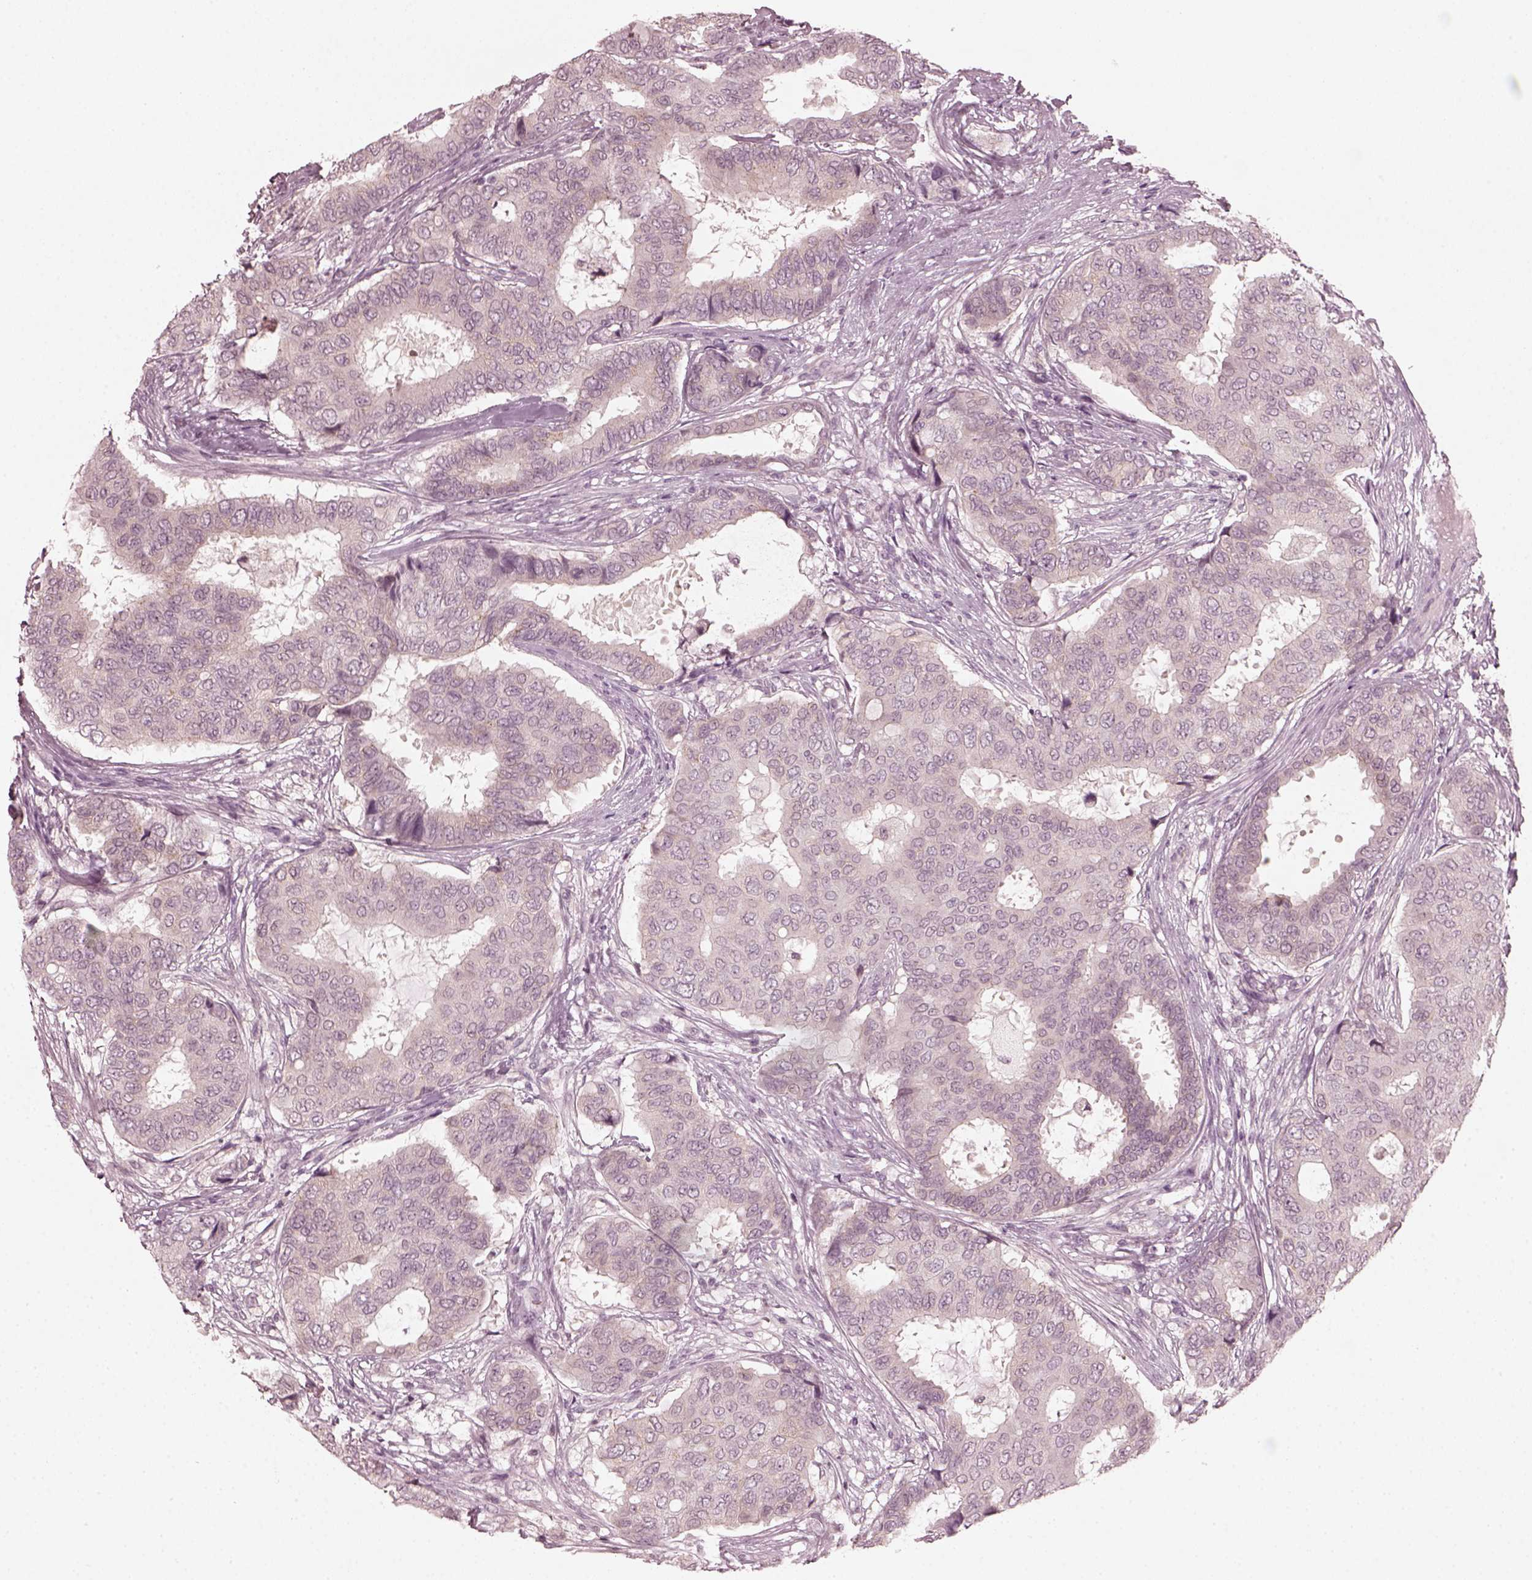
{"staining": {"intensity": "negative", "quantity": "none", "location": "none"}, "tissue": "breast cancer", "cell_type": "Tumor cells", "image_type": "cancer", "snomed": [{"axis": "morphology", "description": "Duct carcinoma"}, {"axis": "topography", "description": "Breast"}], "caption": "There is no significant staining in tumor cells of breast cancer.", "gene": "CCDC170", "patient": {"sex": "female", "age": 75}}